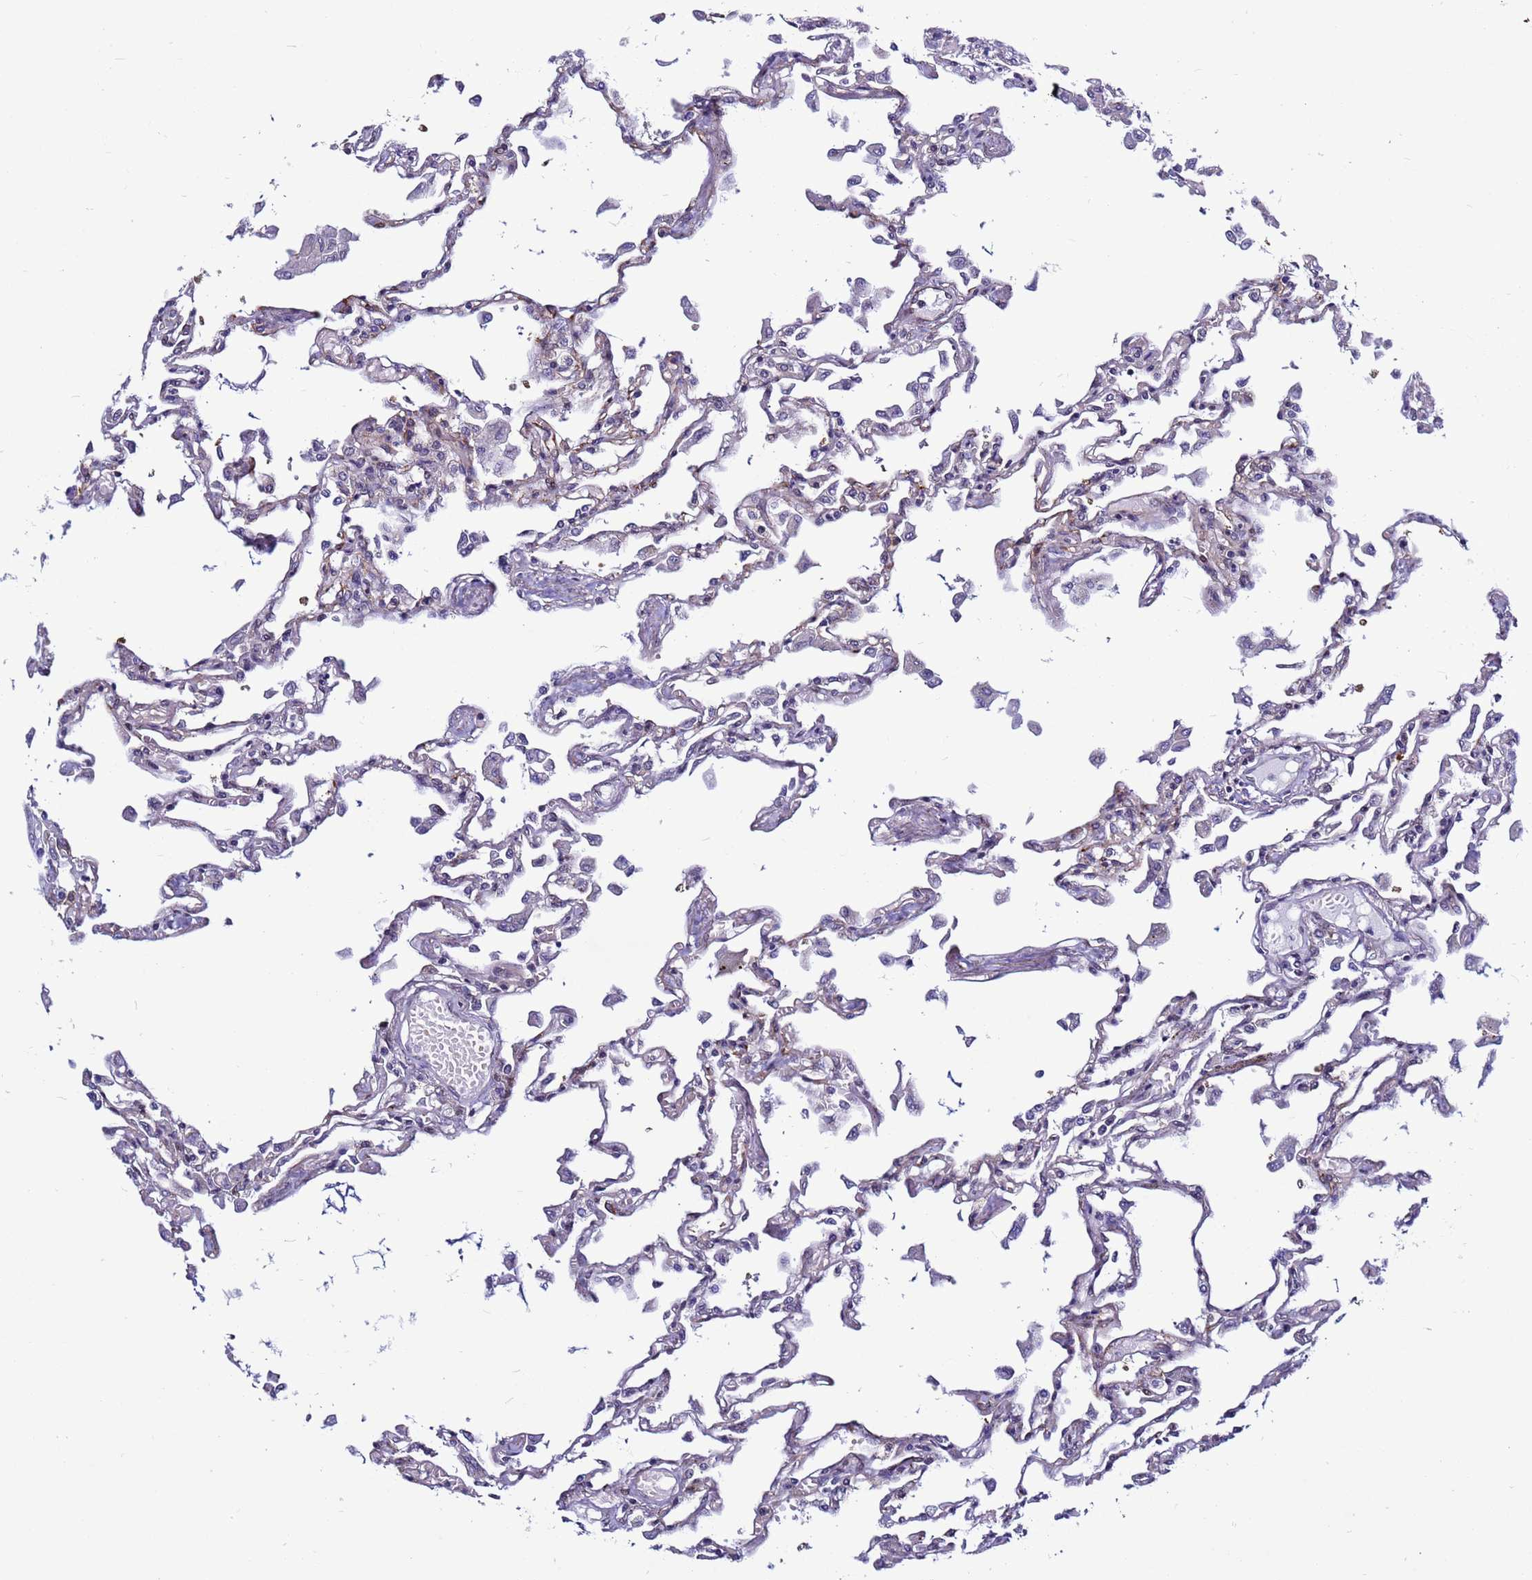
{"staining": {"intensity": "moderate", "quantity": "<25%", "location": "nuclear"}, "tissue": "lung", "cell_type": "Alveolar cells", "image_type": "normal", "snomed": [{"axis": "morphology", "description": "Normal tissue, NOS"}, {"axis": "topography", "description": "Bronchus"}, {"axis": "topography", "description": "Lung"}], "caption": "The image demonstrates staining of benign lung, revealing moderate nuclear protein staining (brown color) within alveolar cells.", "gene": "TRIM37", "patient": {"sex": "female", "age": 49}}